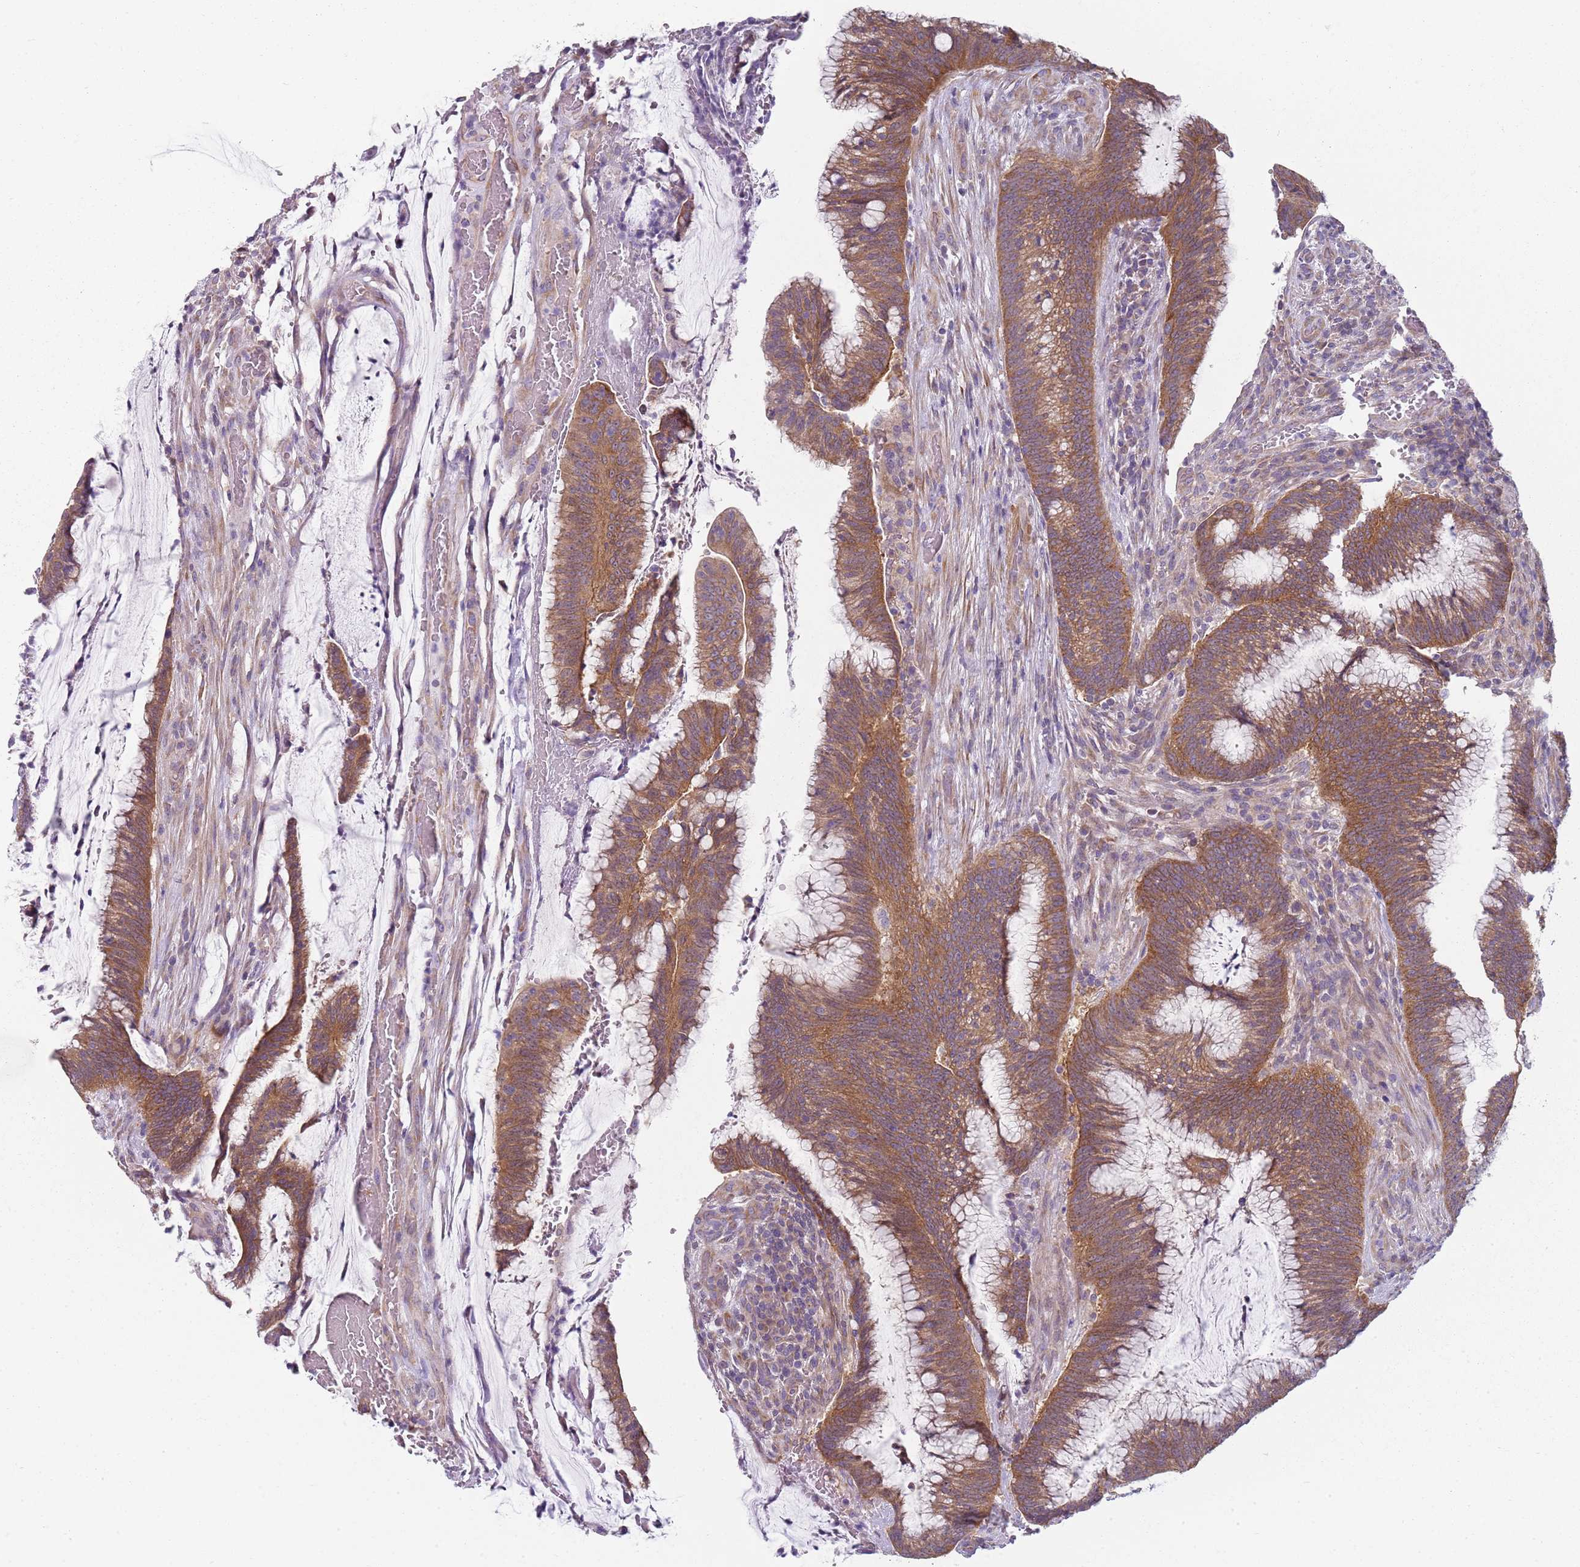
{"staining": {"intensity": "moderate", "quantity": ">75%", "location": "cytoplasmic/membranous"}, "tissue": "colorectal cancer", "cell_type": "Tumor cells", "image_type": "cancer", "snomed": [{"axis": "morphology", "description": "Adenocarcinoma, NOS"}, {"axis": "topography", "description": "Rectum"}], "caption": "IHC micrograph of neoplastic tissue: colorectal cancer (adenocarcinoma) stained using IHC demonstrates medium levels of moderate protein expression localized specifically in the cytoplasmic/membranous of tumor cells, appearing as a cytoplasmic/membranous brown color.", "gene": "SLC26A6", "patient": {"sex": "female", "age": 77}}